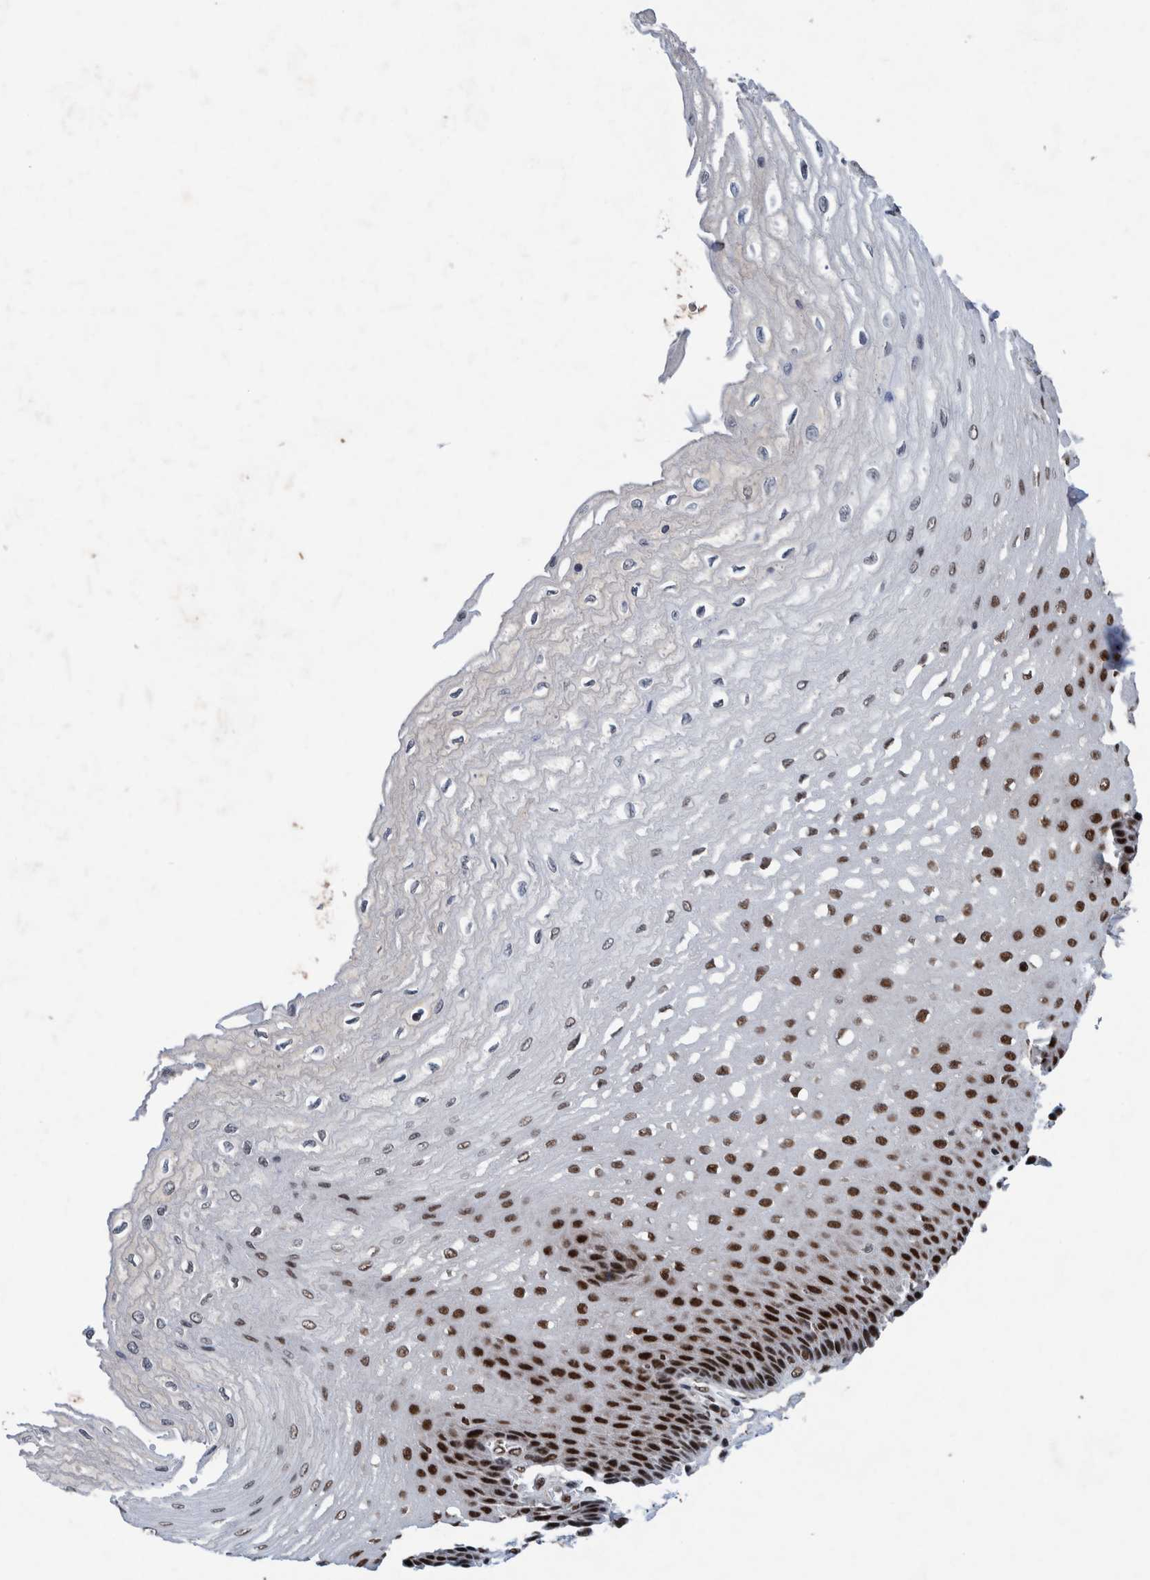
{"staining": {"intensity": "strong", "quantity": "25%-75%", "location": "nuclear"}, "tissue": "esophagus", "cell_type": "Squamous epithelial cells", "image_type": "normal", "snomed": [{"axis": "morphology", "description": "Normal tissue, NOS"}, {"axis": "topography", "description": "Esophagus"}], "caption": "Squamous epithelial cells show high levels of strong nuclear positivity in approximately 25%-75% of cells in unremarkable human esophagus. Immunohistochemistry (ihc) stains the protein in brown and the nuclei are stained blue.", "gene": "TAF10", "patient": {"sex": "female", "age": 72}}